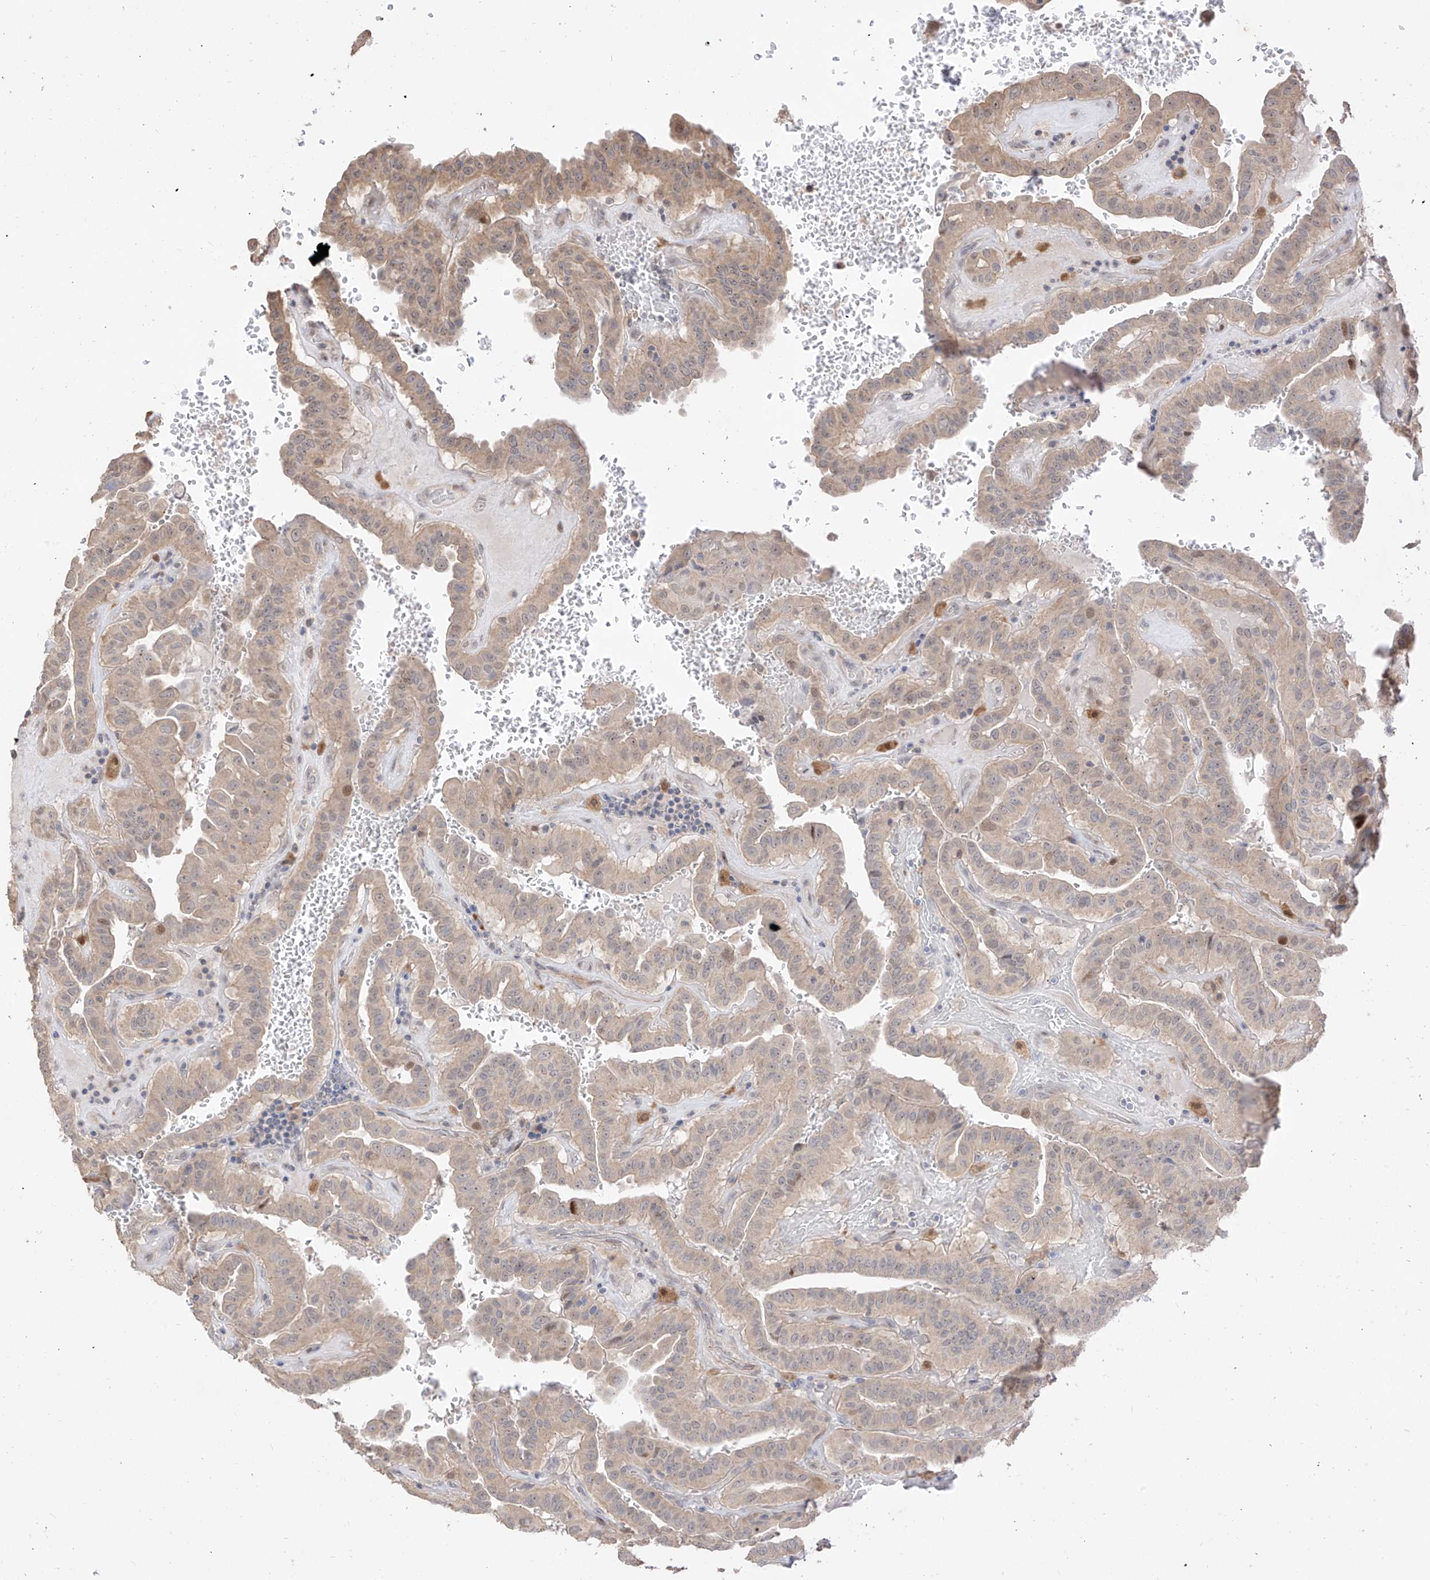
{"staining": {"intensity": "moderate", "quantity": "<25%", "location": "cytoplasmic/membranous"}, "tissue": "thyroid cancer", "cell_type": "Tumor cells", "image_type": "cancer", "snomed": [{"axis": "morphology", "description": "Papillary adenocarcinoma, NOS"}, {"axis": "topography", "description": "Thyroid gland"}], "caption": "Tumor cells reveal moderate cytoplasmic/membranous positivity in approximately <25% of cells in papillary adenocarcinoma (thyroid).", "gene": "LATS1", "patient": {"sex": "male", "age": 77}}